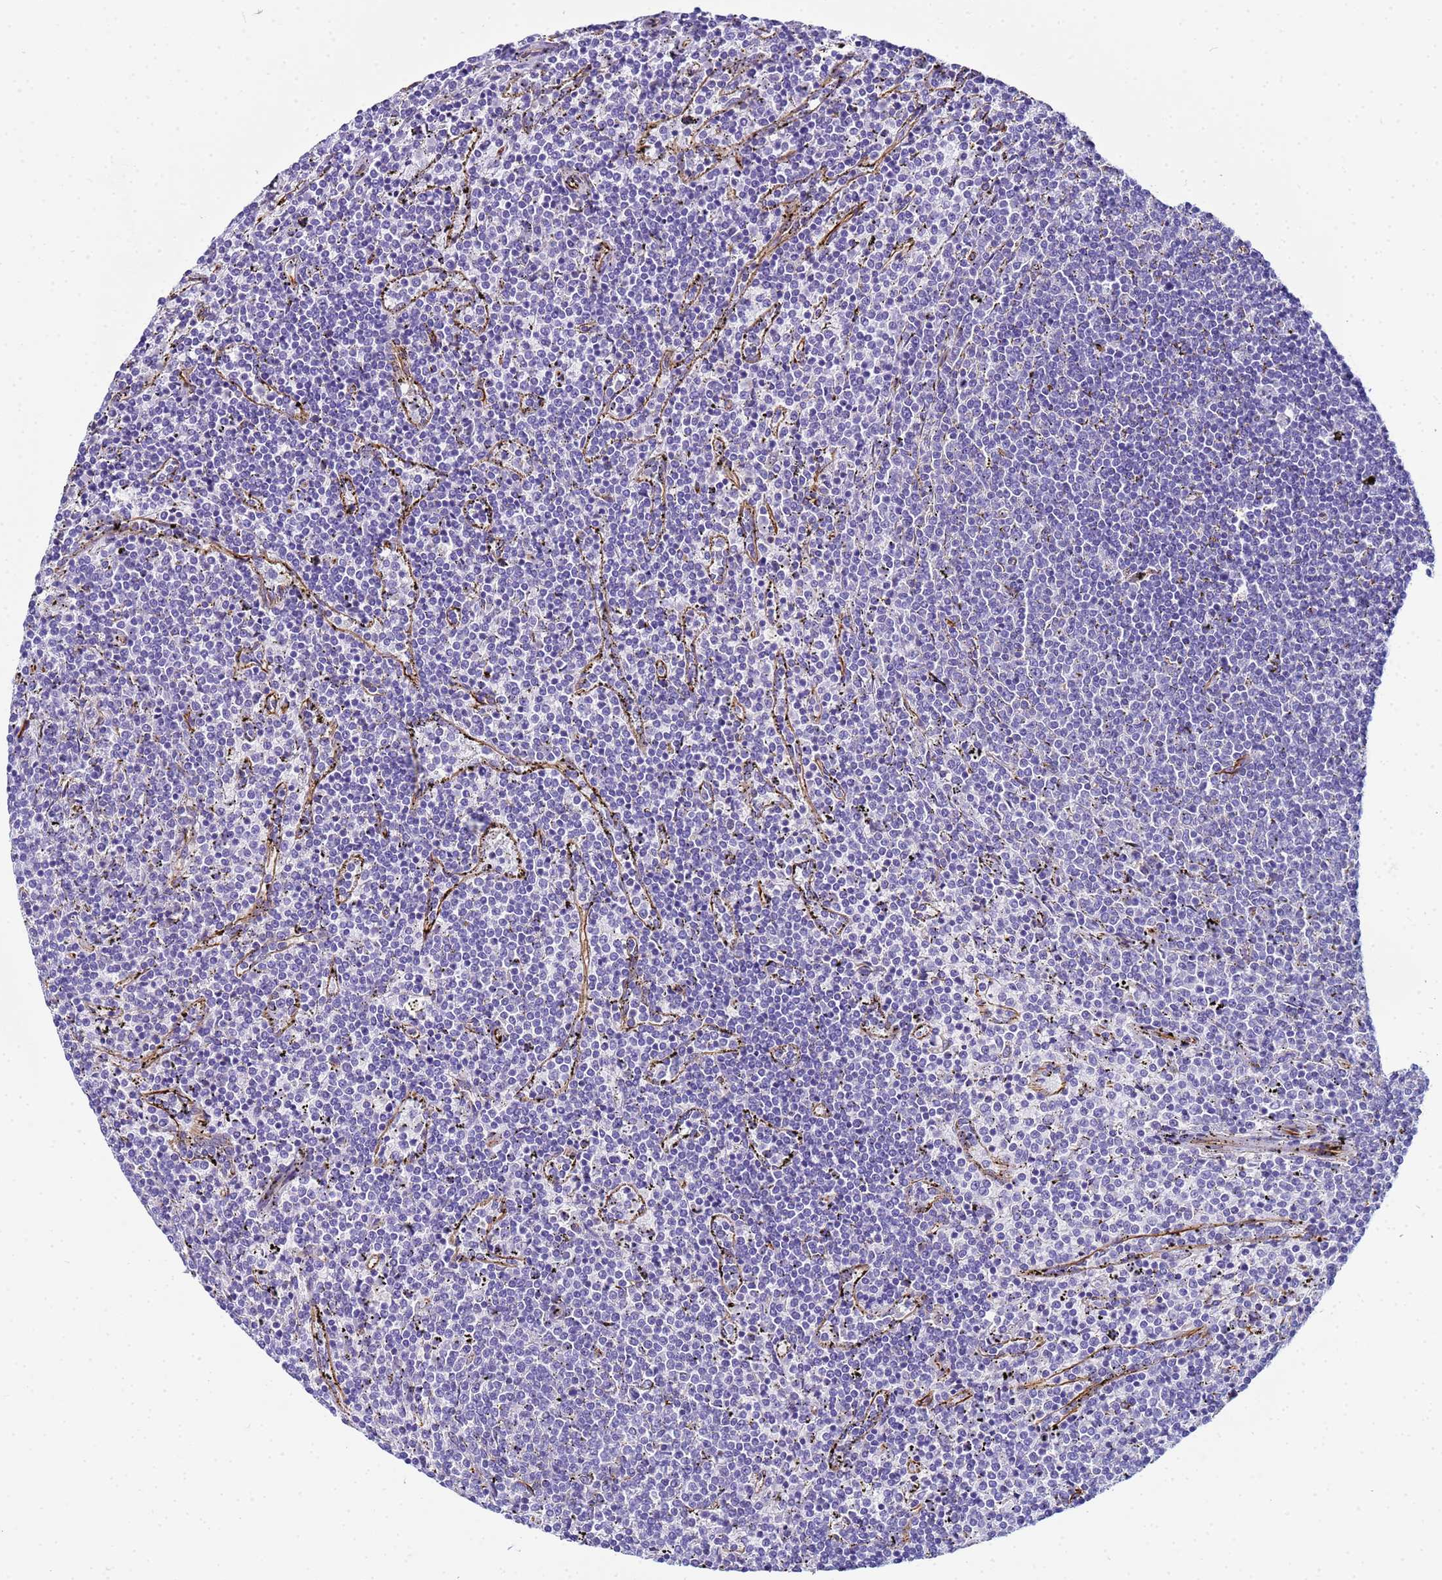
{"staining": {"intensity": "negative", "quantity": "none", "location": "none"}, "tissue": "lymphoma", "cell_type": "Tumor cells", "image_type": "cancer", "snomed": [{"axis": "morphology", "description": "Malignant lymphoma, non-Hodgkin's type, Low grade"}, {"axis": "topography", "description": "Spleen"}], "caption": "Immunohistochemical staining of human lymphoma shows no significant expression in tumor cells.", "gene": "UBXN2B", "patient": {"sex": "female", "age": 50}}